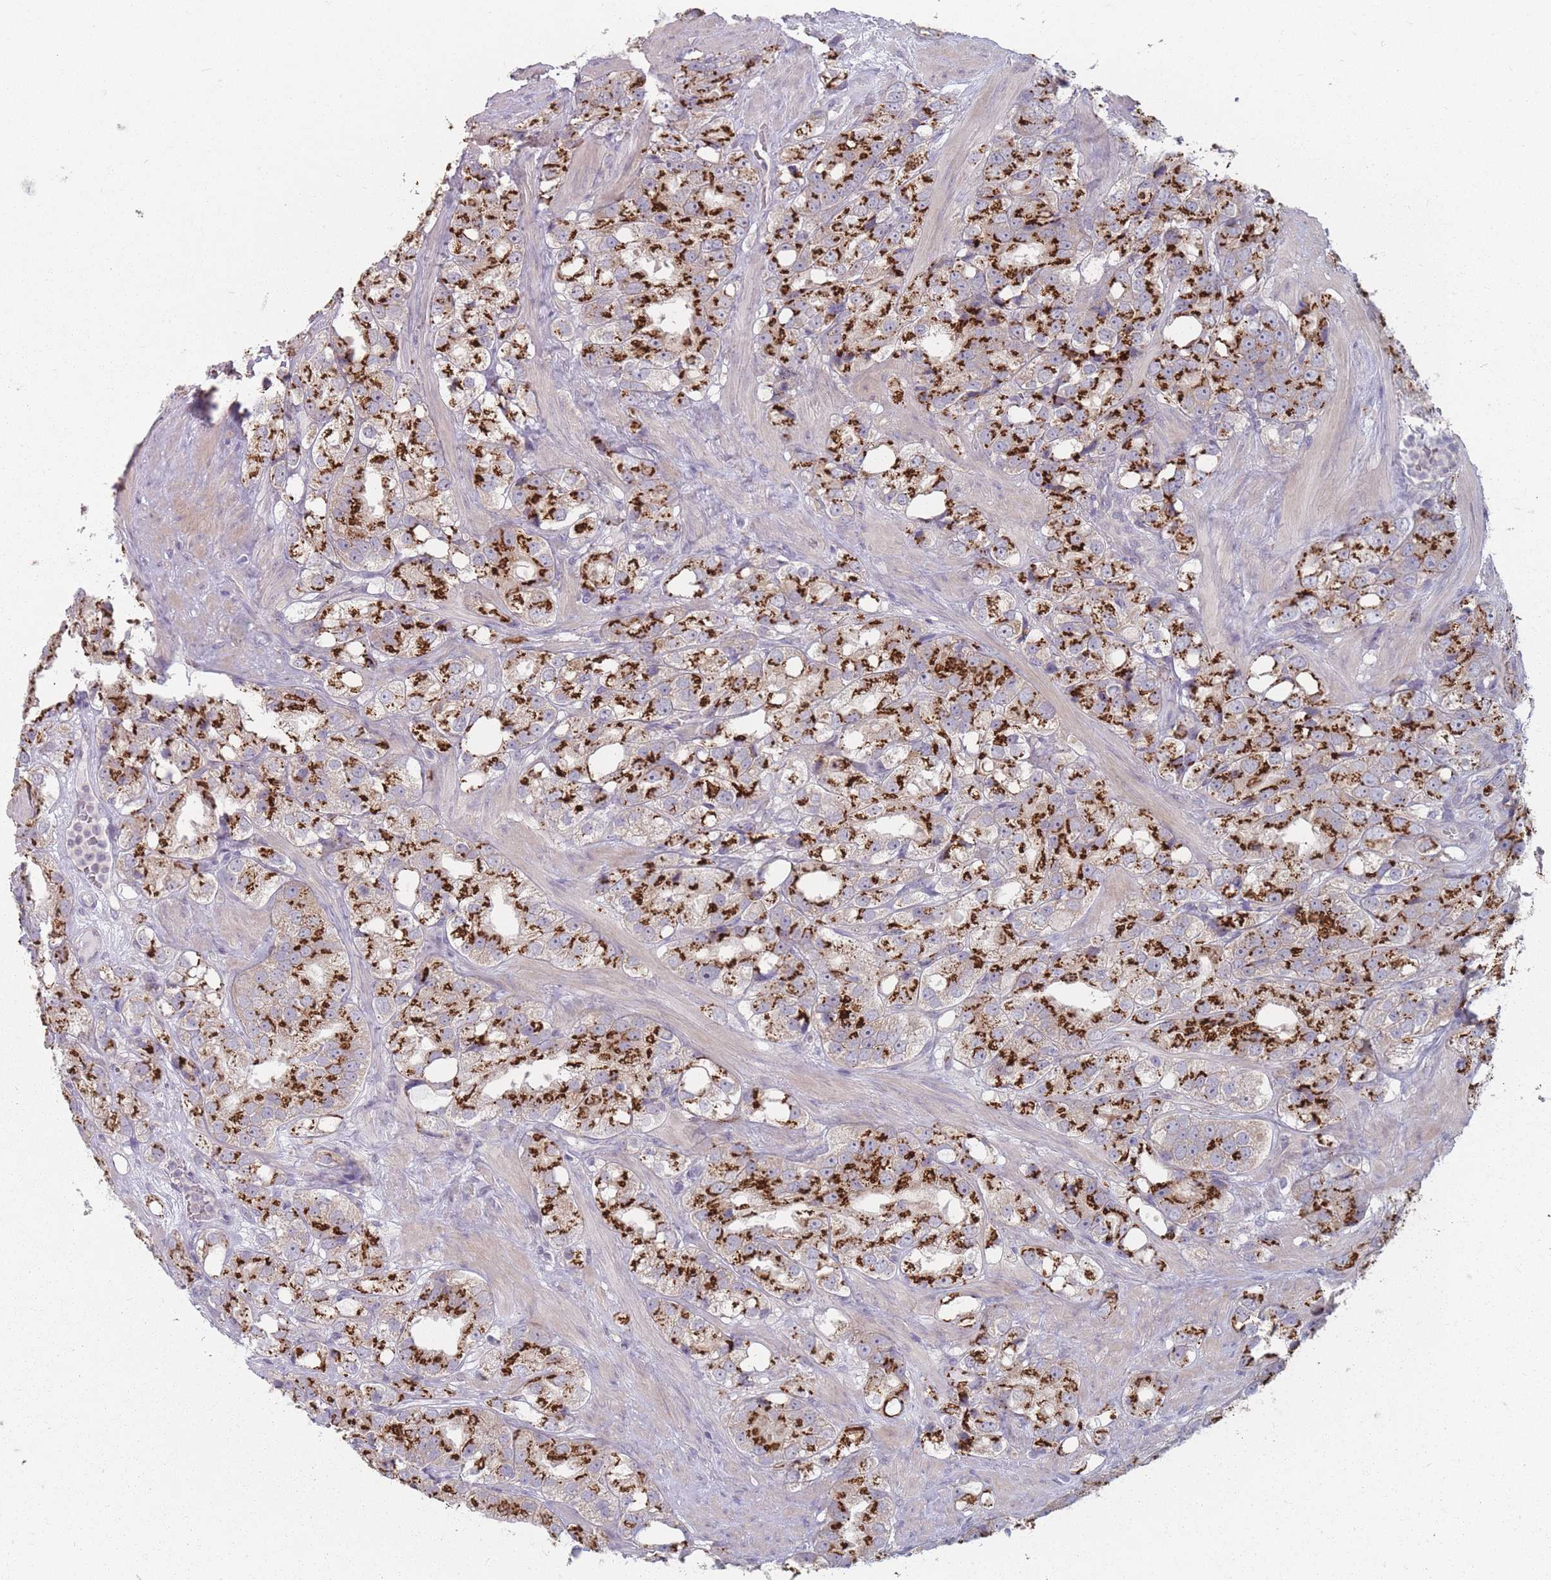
{"staining": {"intensity": "strong", "quantity": ">75%", "location": "cytoplasmic/membranous"}, "tissue": "prostate cancer", "cell_type": "Tumor cells", "image_type": "cancer", "snomed": [{"axis": "morphology", "description": "Adenocarcinoma, NOS"}, {"axis": "topography", "description": "Prostate"}], "caption": "Prostate adenocarcinoma tissue shows strong cytoplasmic/membranous staining in about >75% of tumor cells, visualized by immunohistochemistry.", "gene": "AKAIN1", "patient": {"sex": "male", "age": 79}}